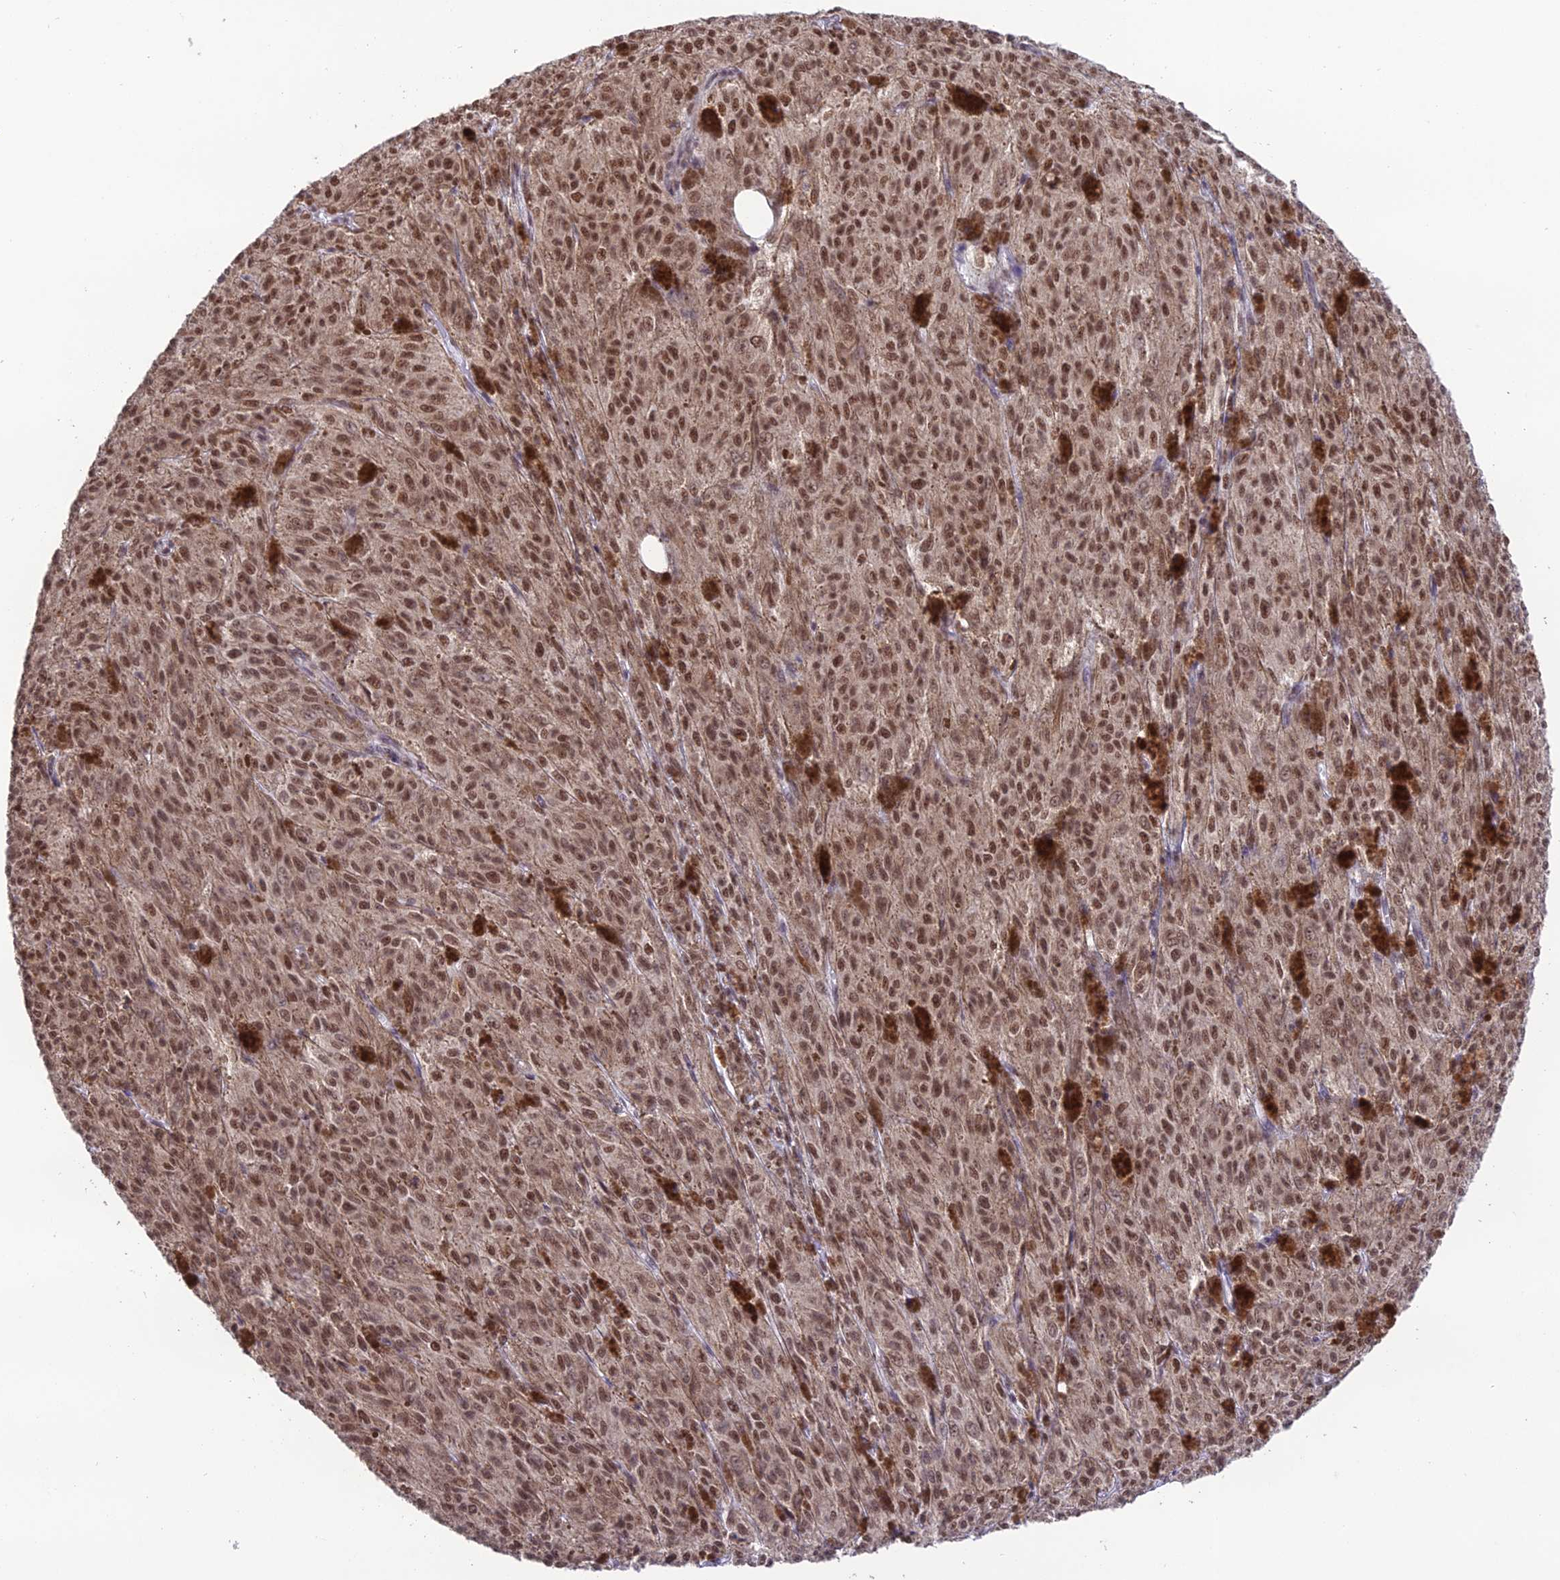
{"staining": {"intensity": "moderate", "quantity": ">75%", "location": "nuclear"}, "tissue": "melanoma", "cell_type": "Tumor cells", "image_type": "cancer", "snomed": [{"axis": "morphology", "description": "Malignant melanoma, NOS"}, {"axis": "topography", "description": "Skin"}], "caption": "A high-resolution photomicrograph shows immunohistochemistry (IHC) staining of melanoma, which exhibits moderate nuclear staining in about >75% of tumor cells.", "gene": "THOC7", "patient": {"sex": "female", "age": 52}}